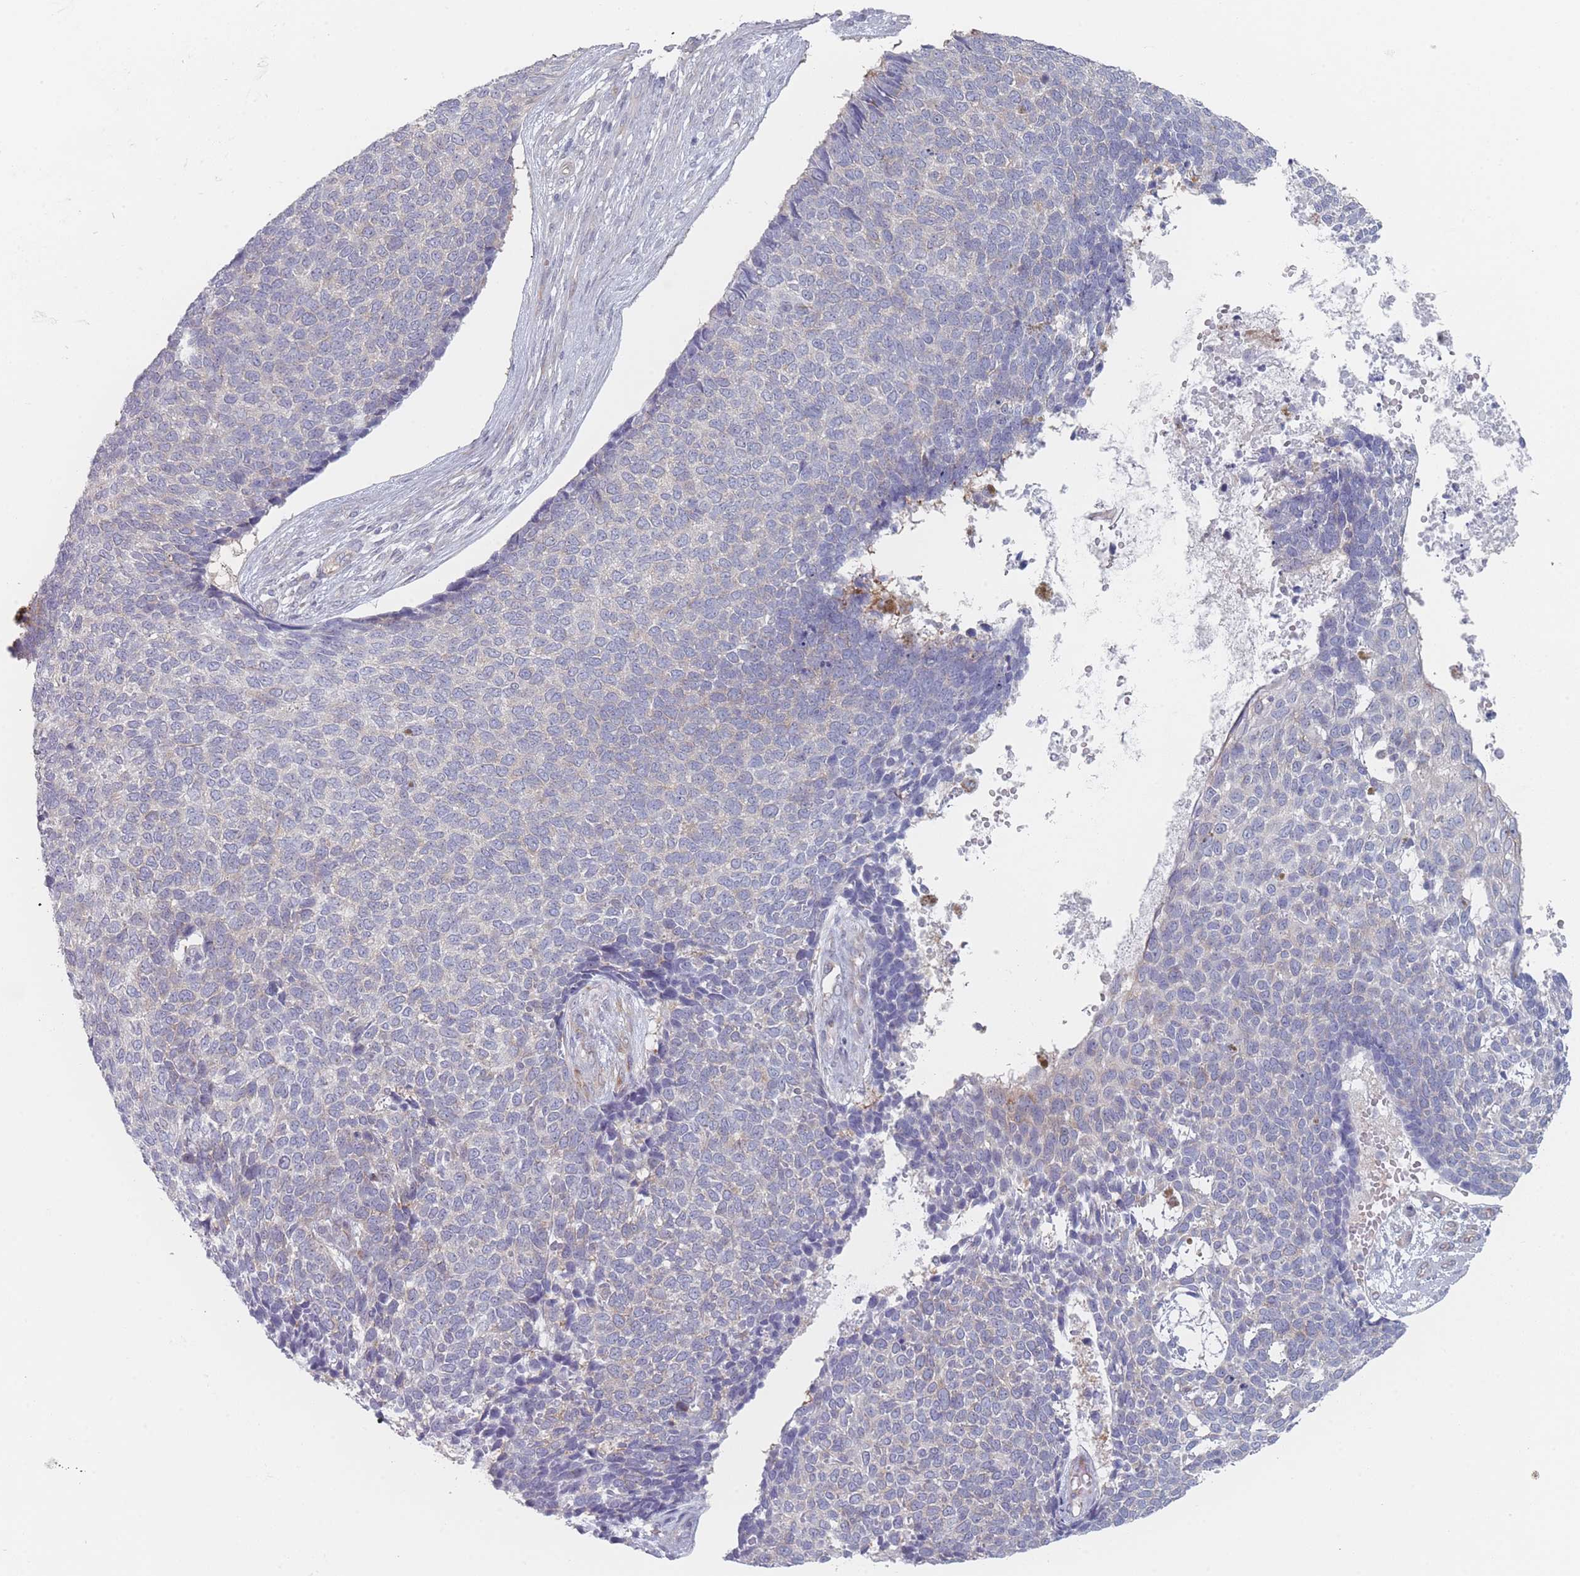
{"staining": {"intensity": "weak", "quantity": "<25%", "location": "cytoplasmic/membranous"}, "tissue": "skin cancer", "cell_type": "Tumor cells", "image_type": "cancer", "snomed": [{"axis": "morphology", "description": "Basal cell carcinoma"}, {"axis": "topography", "description": "Skin"}], "caption": "The immunohistochemistry histopathology image has no significant staining in tumor cells of skin cancer (basal cell carcinoma) tissue.", "gene": "RNF4", "patient": {"sex": "female", "age": 84}}